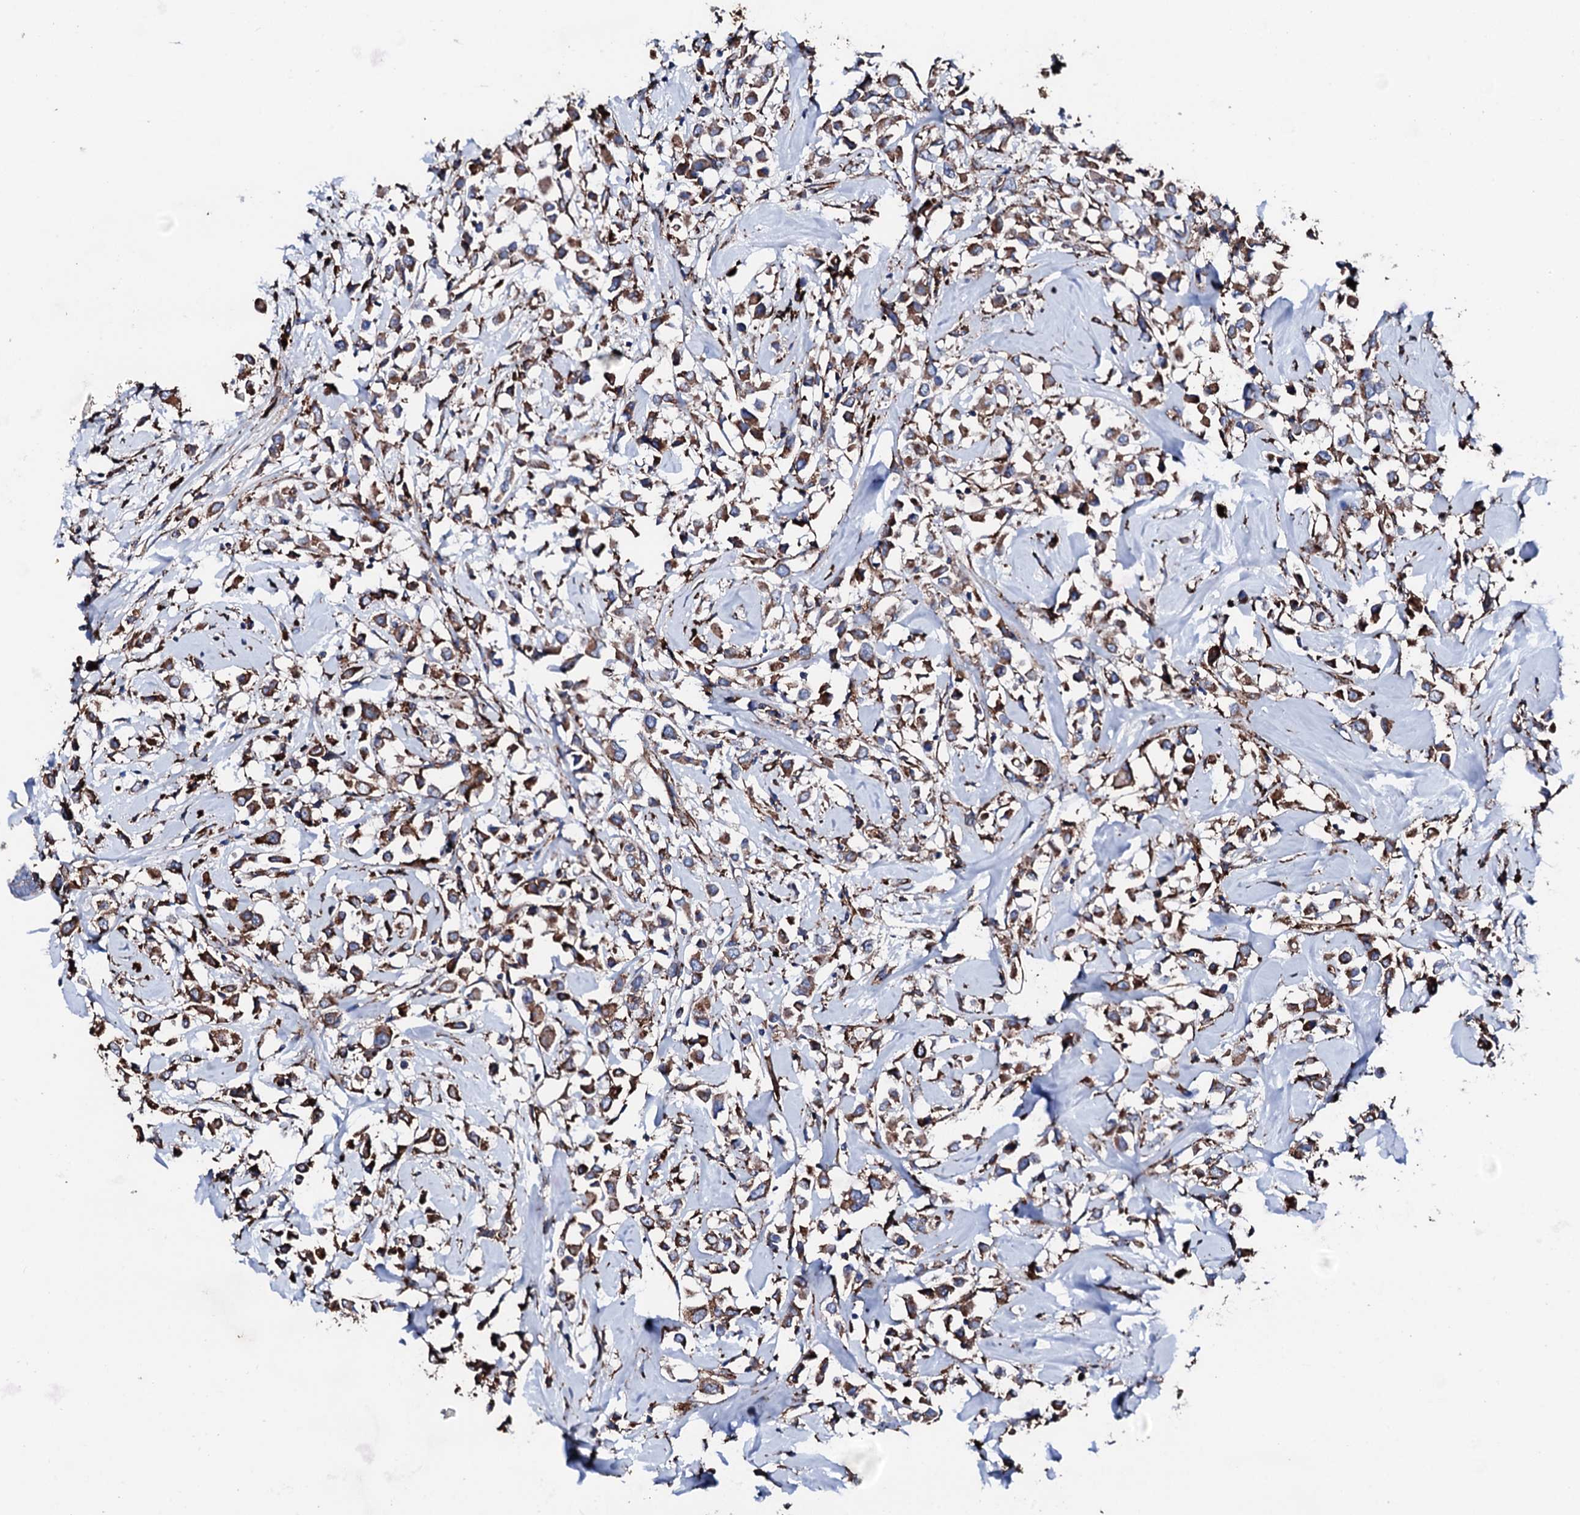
{"staining": {"intensity": "moderate", "quantity": ">75%", "location": "cytoplasmic/membranous"}, "tissue": "breast cancer", "cell_type": "Tumor cells", "image_type": "cancer", "snomed": [{"axis": "morphology", "description": "Duct carcinoma"}, {"axis": "topography", "description": "Breast"}], "caption": "A brown stain shows moderate cytoplasmic/membranous positivity of a protein in human breast intraductal carcinoma tumor cells.", "gene": "AMDHD1", "patient": {"sex": "female", "age": 87}}